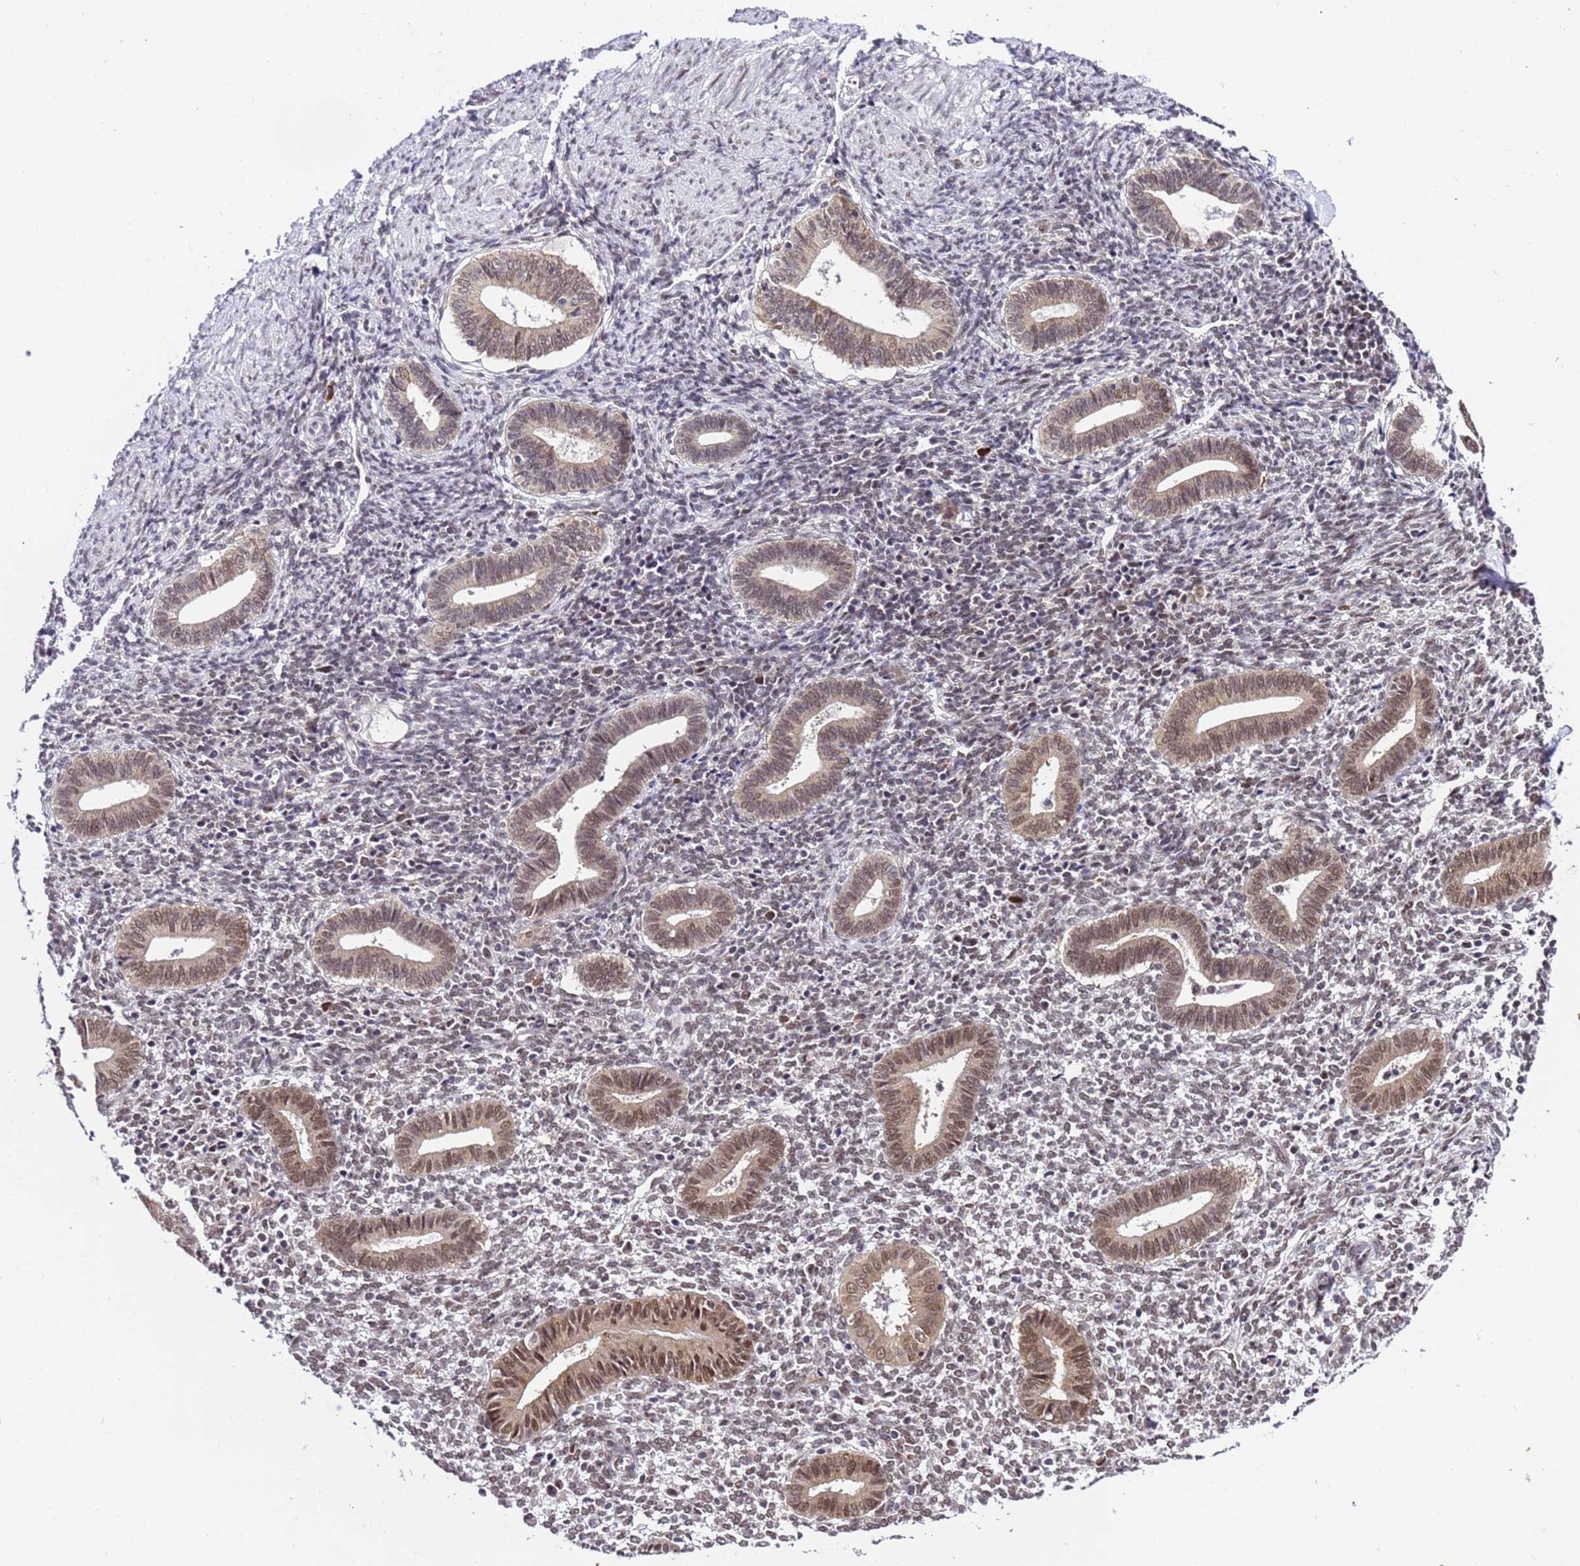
{"staining": {"intensity": "weak", "quantity": "25%-75%", "location": "nuclear"}, "tissue": "endometrium", "cell_type": "Cells in endometrial stroma", "image_type": "normal", "snomed": [{"axis": "morphology", "description": "Normal tissue, NOS"}, {"axis": "topography", "description": "Endometrium"}], "caption": "Immunohistochemical staining of normal endometrium demonstrates 25%-75% levels of weak nuclear protein expression in about 25%-75% of cells in endometrial stroma.", "gene": "SMN1", "patient": {"sex": "female", "age": 44}}